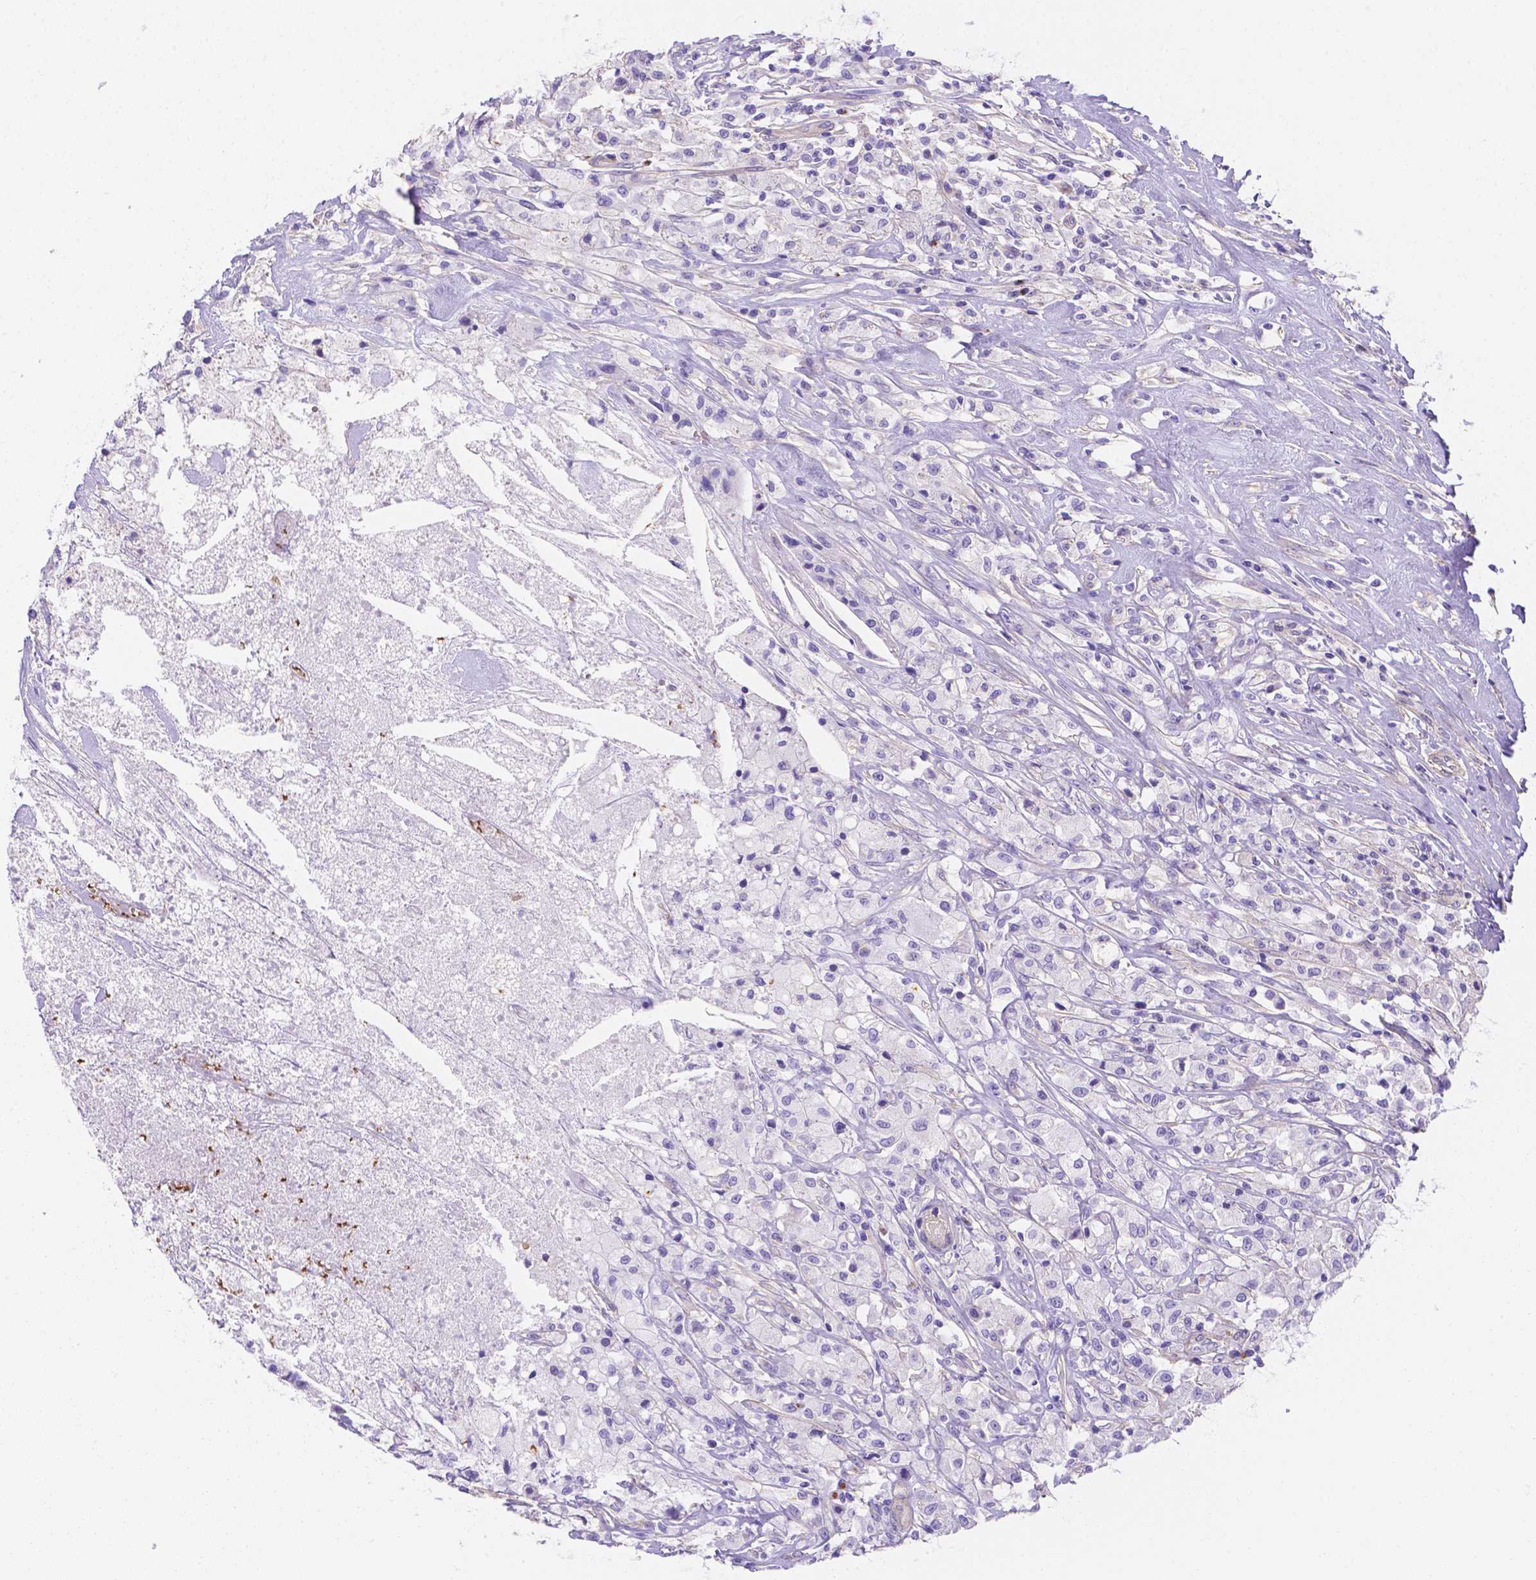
{"staining": {"intensity": "negative", "quantity": "none", "location": "none"}, "tissue": "testis cancer", "cell_type": "Tumor cells", "image_type": "cancer", "snomed": [{"axis": "morphology", "description": "Necrosis, NOS"}, {"axis": "morphology", "description": "Carcinoma, Embryonal, NOS"}, {"axis": "topography", "description": "Testis"}], "caption": "This is an immunohistochemistry (IHC) photomicrograph of testis cancer. There is no expression in tumor cells.", "gene": "SLC40A1", "patient": {"sex": "male", "age": 19}}